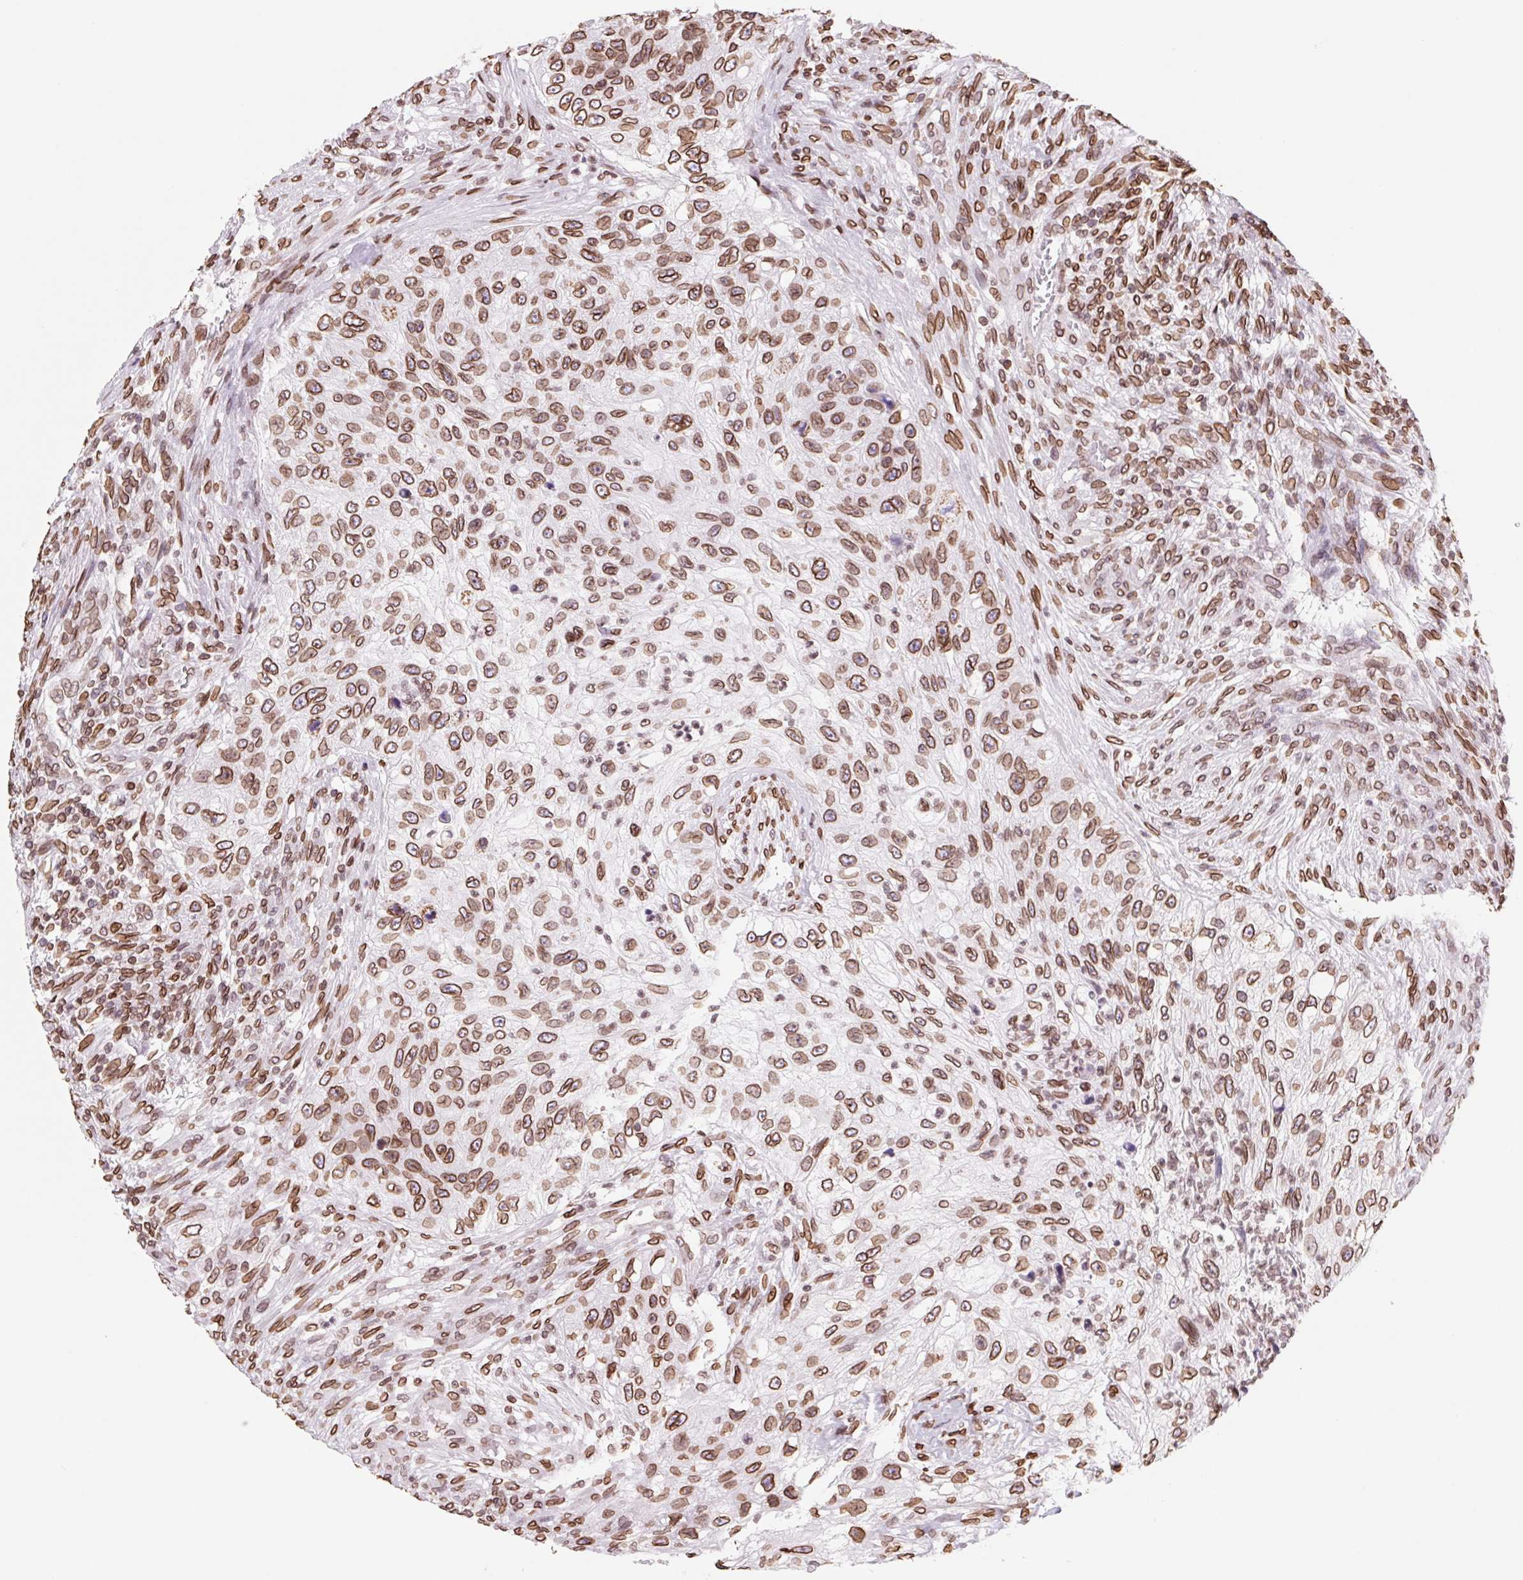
{"staining": {"intensity": "strong", "quantity": ">75%", "location": "cytoplasmic/membranous,nuclear"}, "tissue": "urothelial cancer", "cell_type": "Tumor cells", "image_type": "cancer", "snomed": [{"axis": "morphology", "description": "Urothelial carcinoma, High grade"}, {"axis": "topography", "description": "Urinary bladder"}], "caption": "Strong cytoplasmic/membranous and nuclear positivity for a protein is present in approximately >75% of tumor cells of urothelial carcinoma (high-grade) using IHC.", "gene": "LMNB2", "patient": {"sex": "female", "age": 60}}